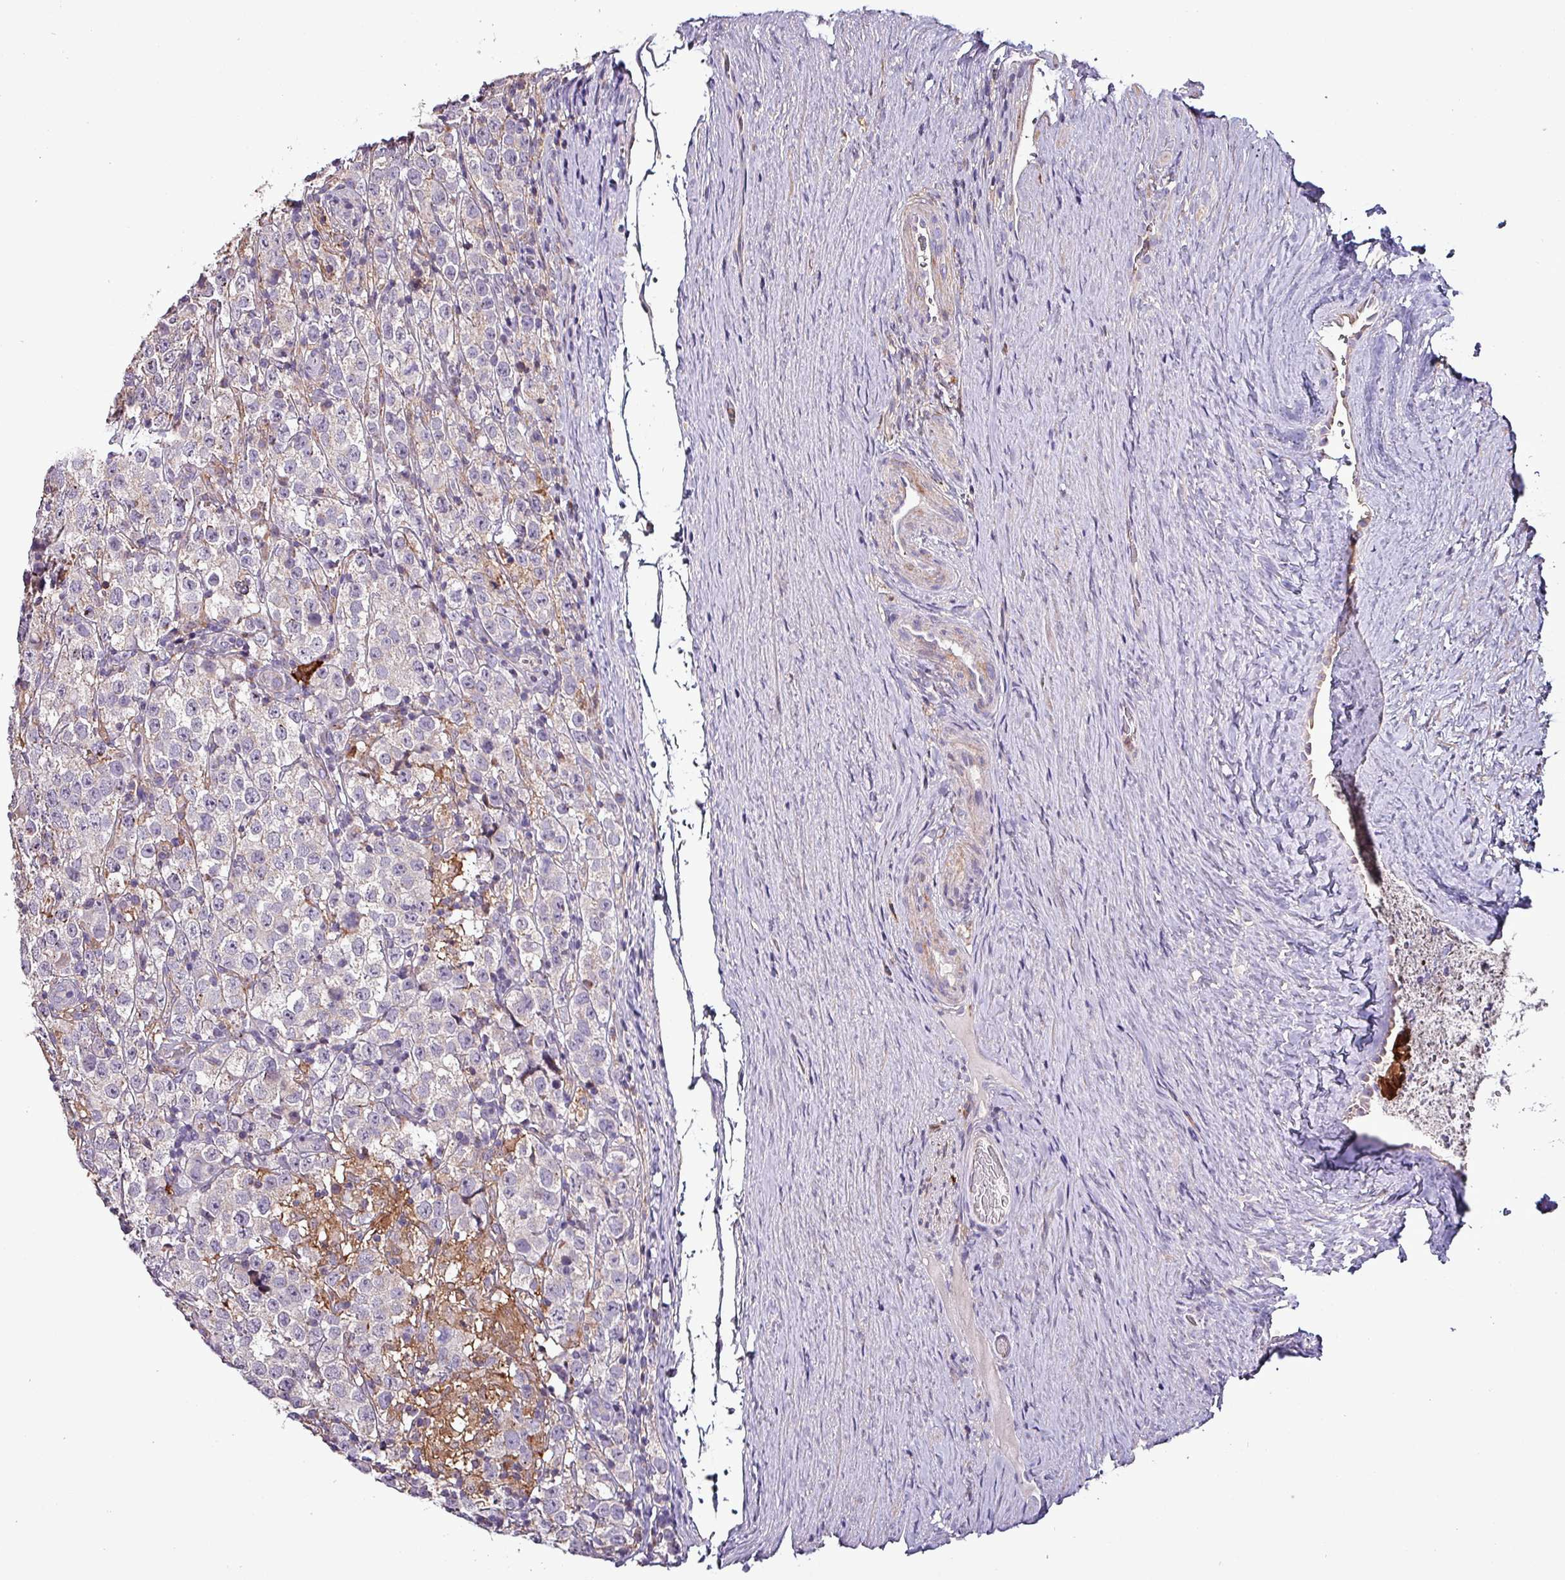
{"staining": {"intensity": "negative", "quantity": "none", "location": "none"}, "tissue": "testis cancer", "cell_type": "Tumor cells", "image_type": "cancer", "snomed": [{"axis": "morphology", "description": "Seminoma, NOS"}, {"axis": "morphology", "description": "Carcinoma, Embryonal, NOS"}, {"axis": "topography", "description": "Testis"}], "caption": "The image reveals no significant staining in tumor cells of embryonal carcinoma (testis).", "gene": "SCIN", "patient": {"sex": "male", "age": 41}}